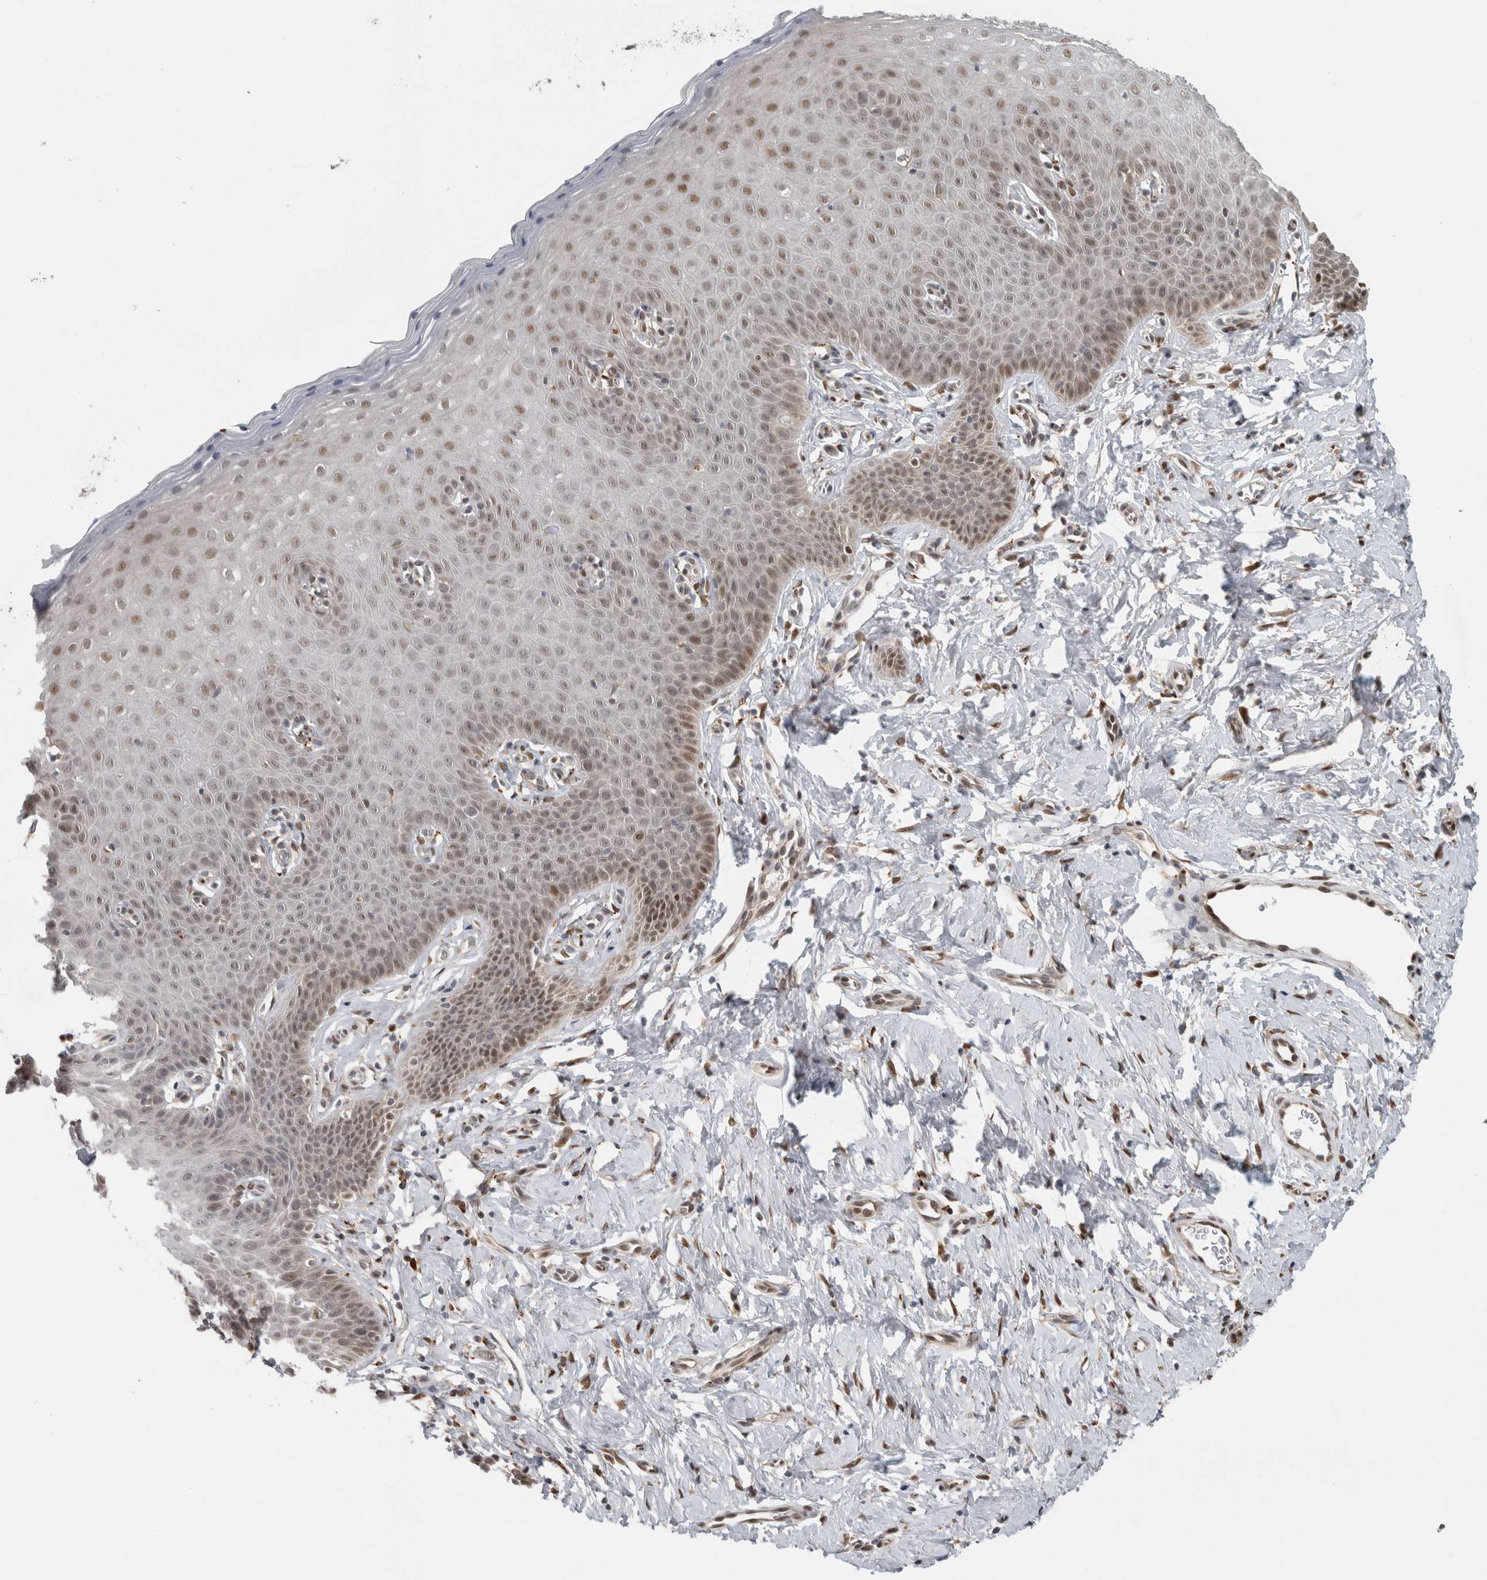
{"staining": {"intensity": "weak", "quantity": ">75%", "location": "cytoplasmic/membranous,nuclear"}, "tissue": "cervix", "cell_type": "Glandular cells", "image_type": "normal", "snomed": [{"axis": "morphology", "description": "Normal tissue, NOS"}, {"axis": "topography", "description": "Cervix"}], "caption": "Cervix stained with IHC exhibits weak cytoplasmic/membranous,nuclear staining in approximately >75% of glandular cells. Ihc stains the protein of interest in brown and the nuclei are stained blue.", "gene": "NAB2", "patient": {"sex": "female", "age": 36}}